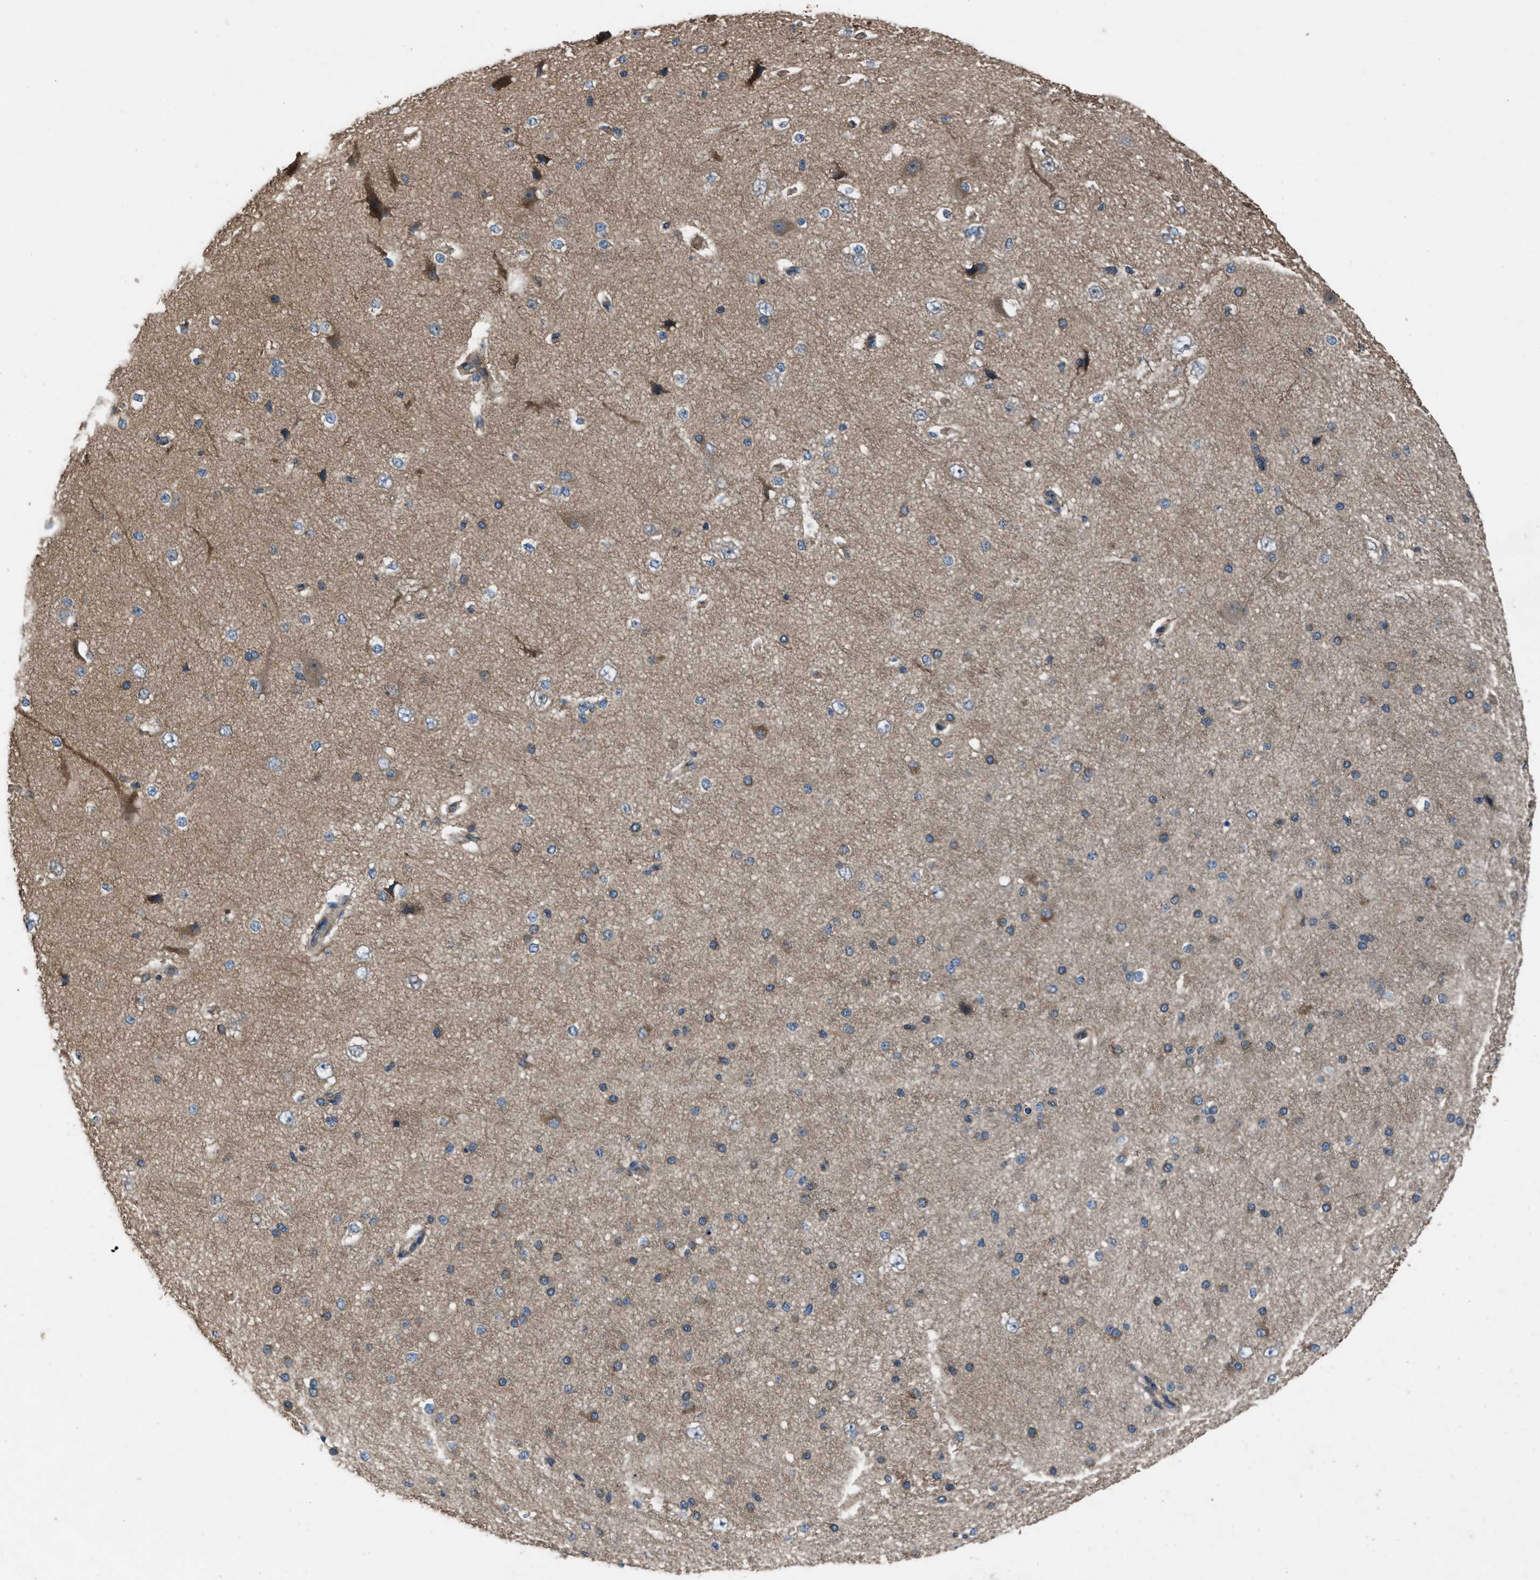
{"staining": {"intensity": "weak", "quantity": ">75%", "location": "cytoplasmic/membranous"}, "tissue": "cerebral cortex", "cell_type": "Endothelial cells", "image_type": "normal", "snomed": [{"axis": "morphology", "description": "Normal tissue, NOS"}, {"axis": "morphology", "description": "Developmental malformation"}, {"axis": "topography", "description": "Cerebral cortex"}], "caption": "Immunohistochemical staining of normal human cerebral cortex exhibits low levels of weak cytoplasmic/membranous positivity in approximately >75% of endothelial cells. (DAB (3,3'-diaminobenzidine) IHC with brightfield microscopy, high magnification).", "gene": "USP25", "patient": {"sex": "female", "age": 30}}